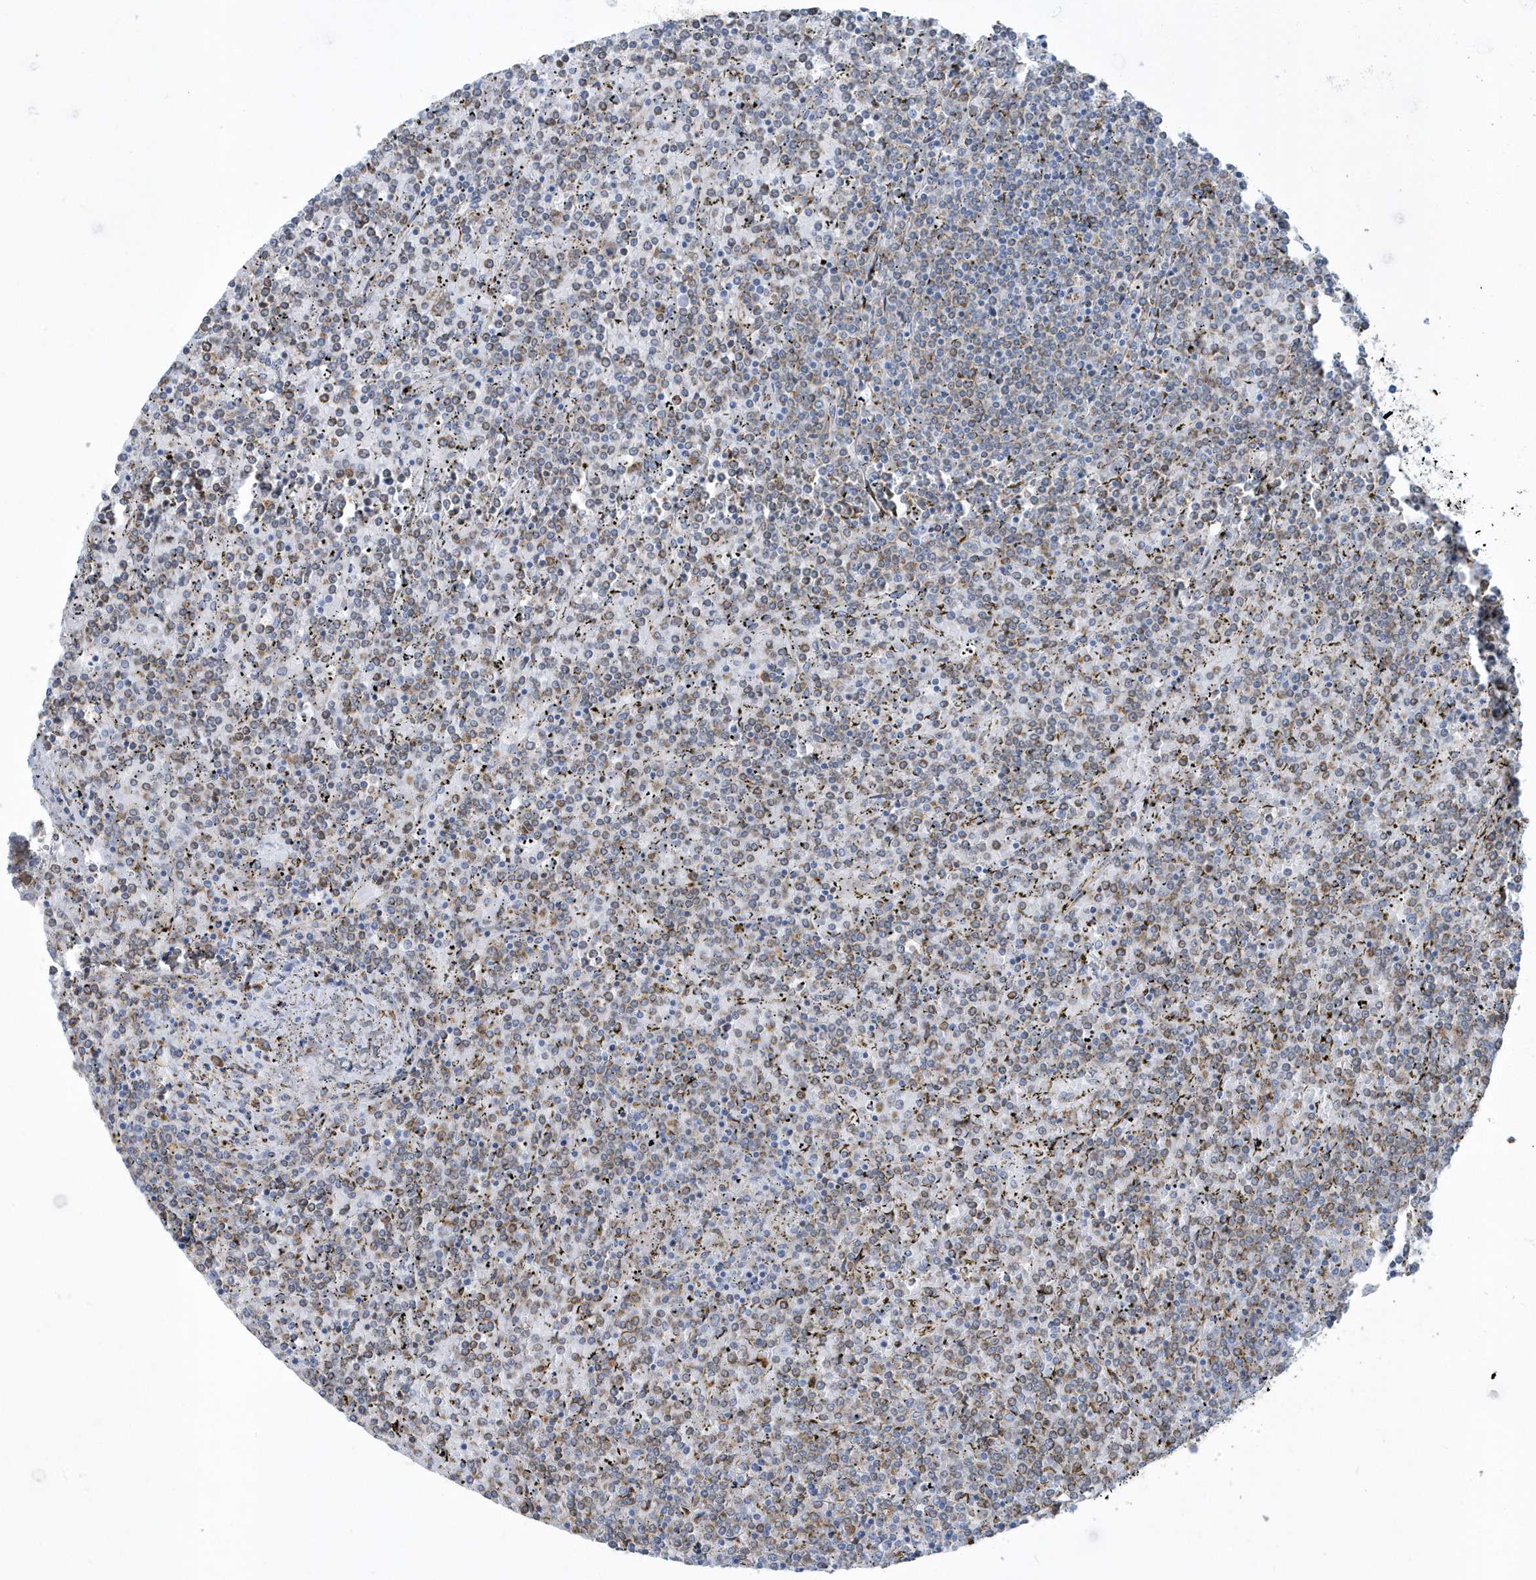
{"staining": {"intensity": "moderate", "quantity": "<25%", "location": "cytoplasmic/membranous"}, "tissue": "lymphoma", "cell_type": "Tumor cells", "image_type": "cancer", "snomed": [{"axis": "morphology", "description": "Malignant lymphoma, non-Hodgkin's type, Low grade"}, {"axis": "topography", "description": "Spleen"}], "caption": "An image of human malignant lymphoma, non-Hodgkin's type (low-grade) stained for a protein demonstrates moderate cytoplasmic/membranous brown staining in tumor cells.", "gene": "DCAF1", "patient": {"sex": "female", "age": 19}}